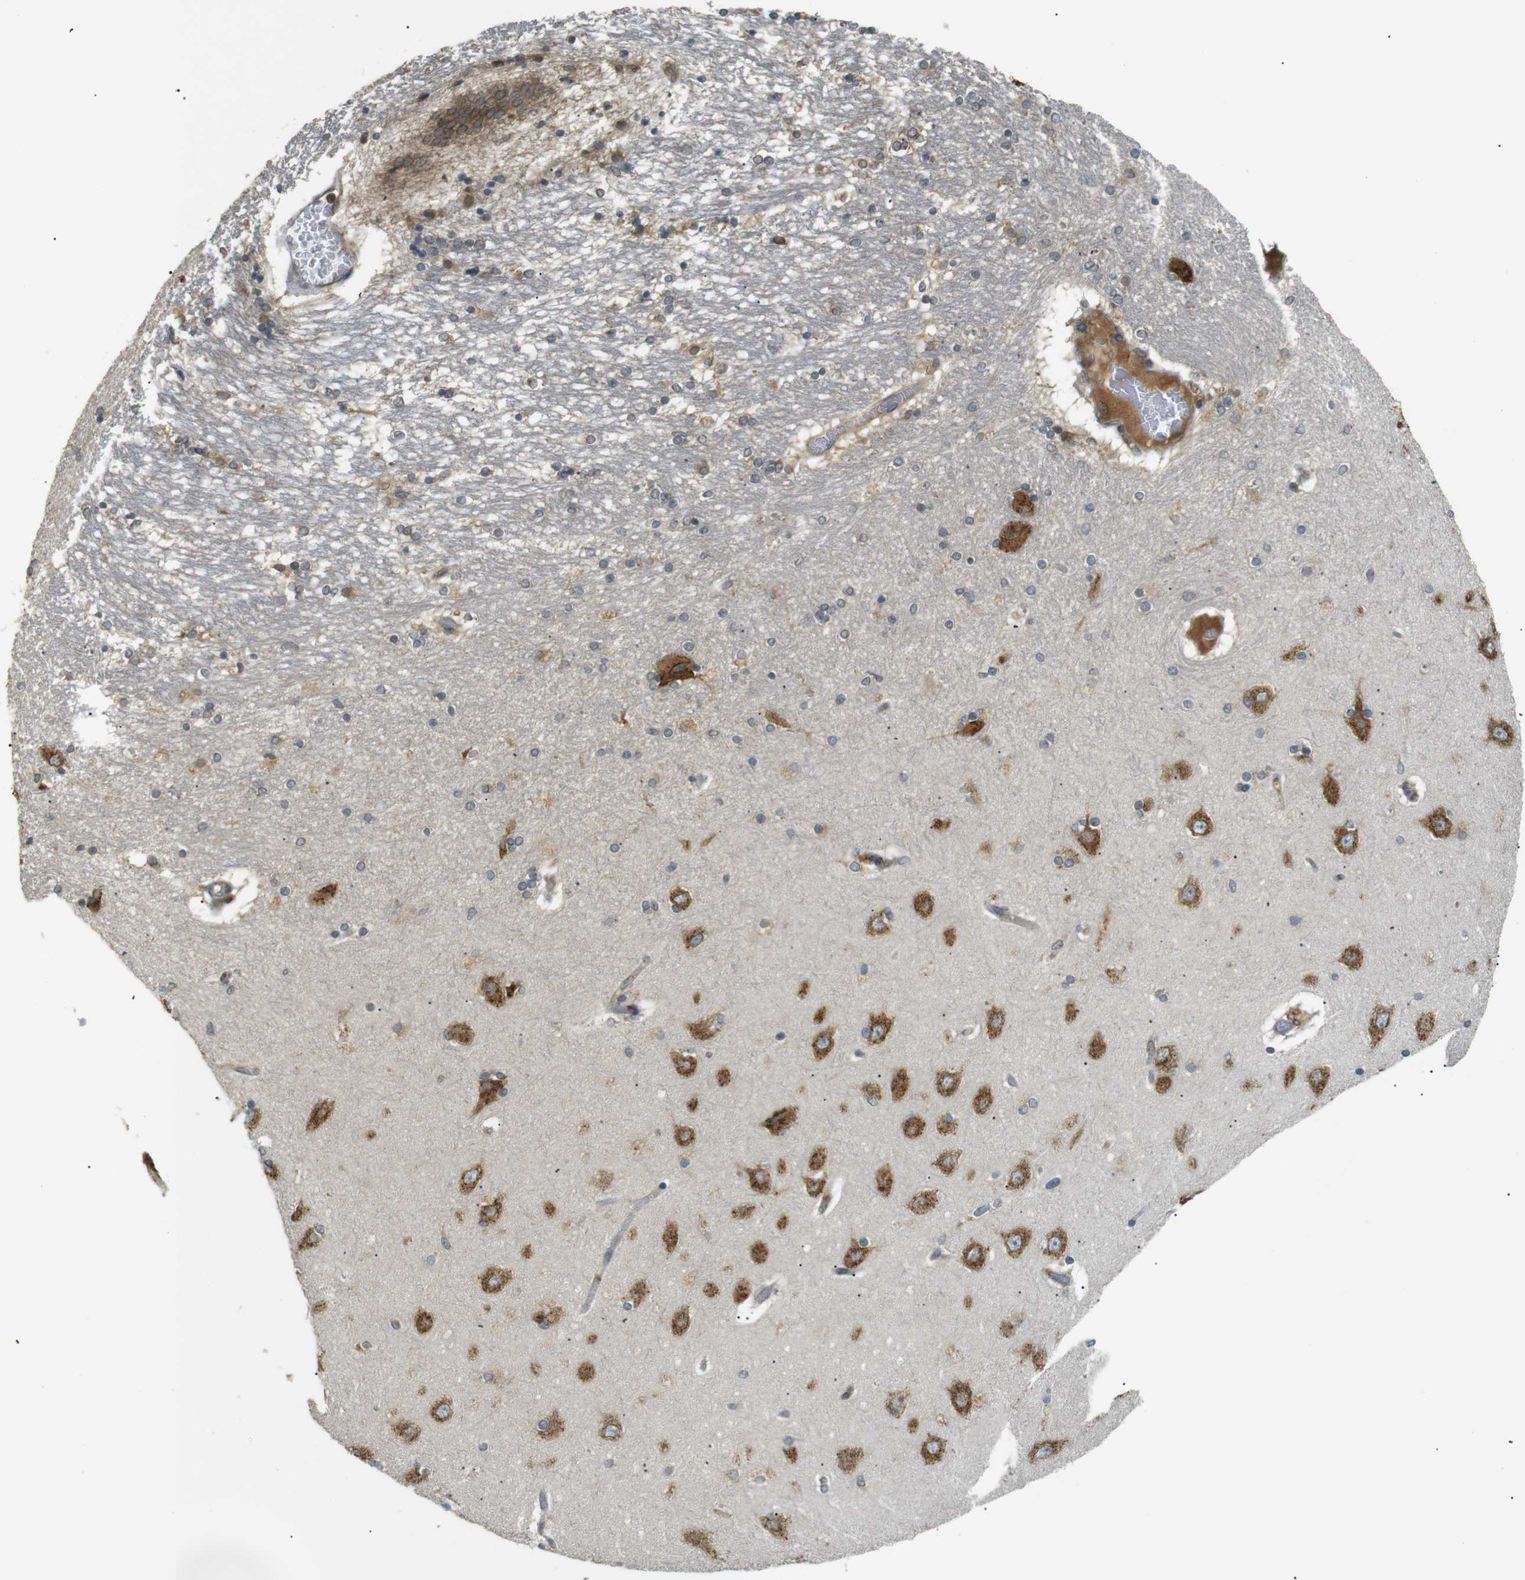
{"staining": {"intensity": "moderate", "quantity": "<25%", "location": "cytoplasmic/membranous"}, "tissue": "hippocampus", "cell_type": "Glial cells", "image_type": "normal", "snomed": [{"axis": "morphology", "description": "Normal tissue, NOS"}, {"axis": "topography", "description": "Hippocampus"}], "caption": "Immunohistochemistry (IHC) photomicrograph of benign hippocampus: hippocampus stained using immunohistochemistry (IHC) exhibits low levels of moderate protein expression localized specifically in the cytoplasmic/membranous of glial cells, appearing as a cytoplasmic/membranous brown color.", "gene": "TMED4", "patient": {"sex": "female", "age": 54}}